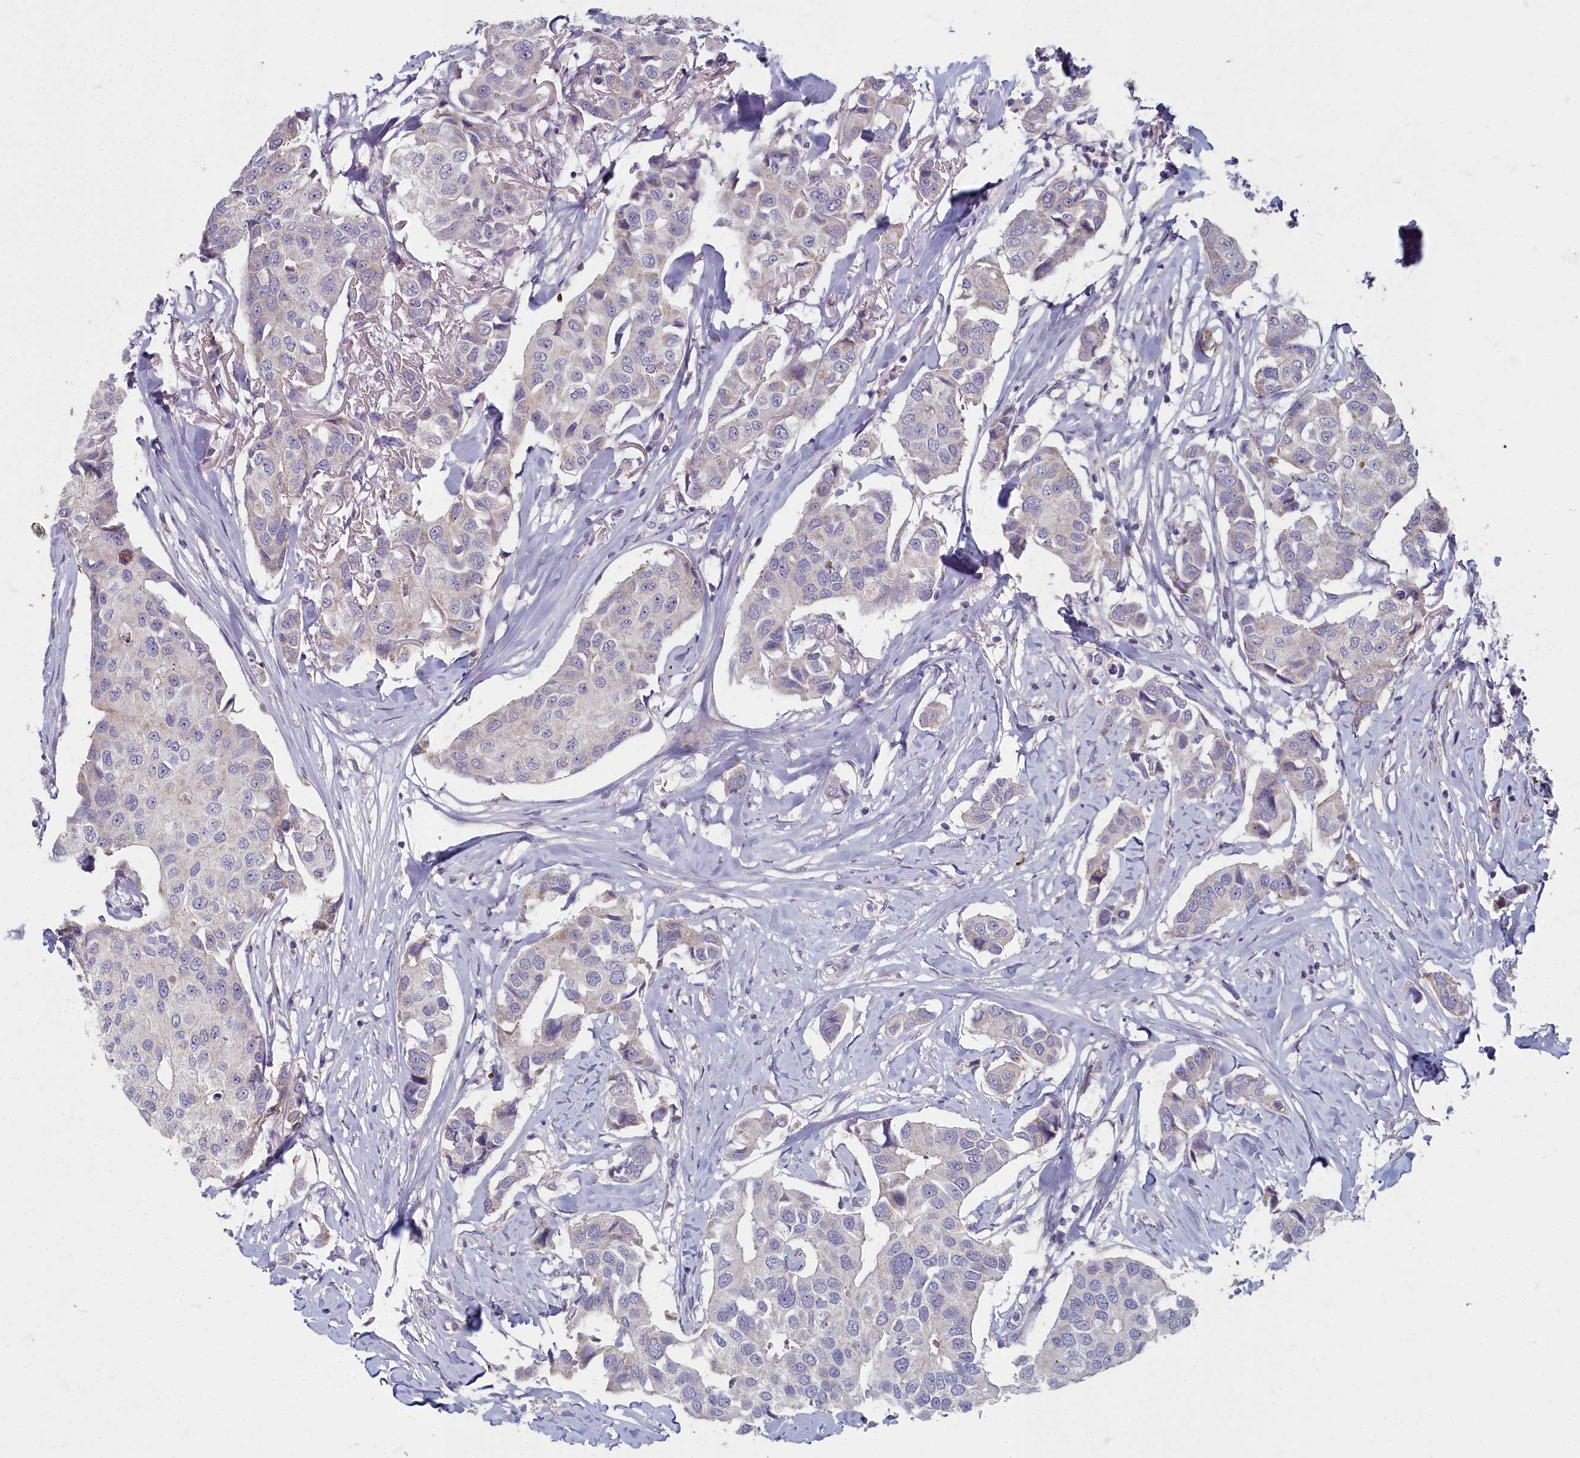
{"staining": {"intensity": "negative", "quantity": "none", "location": "none"}, "tissue": "breast cancer", "cell_type": "Tumor cells", "image_type": "cancer", "snomed": [{"axis": "morphology", "description": "Duct carcinoma"}, {"axis": "topography", "description": "Breast"}], "caption": "Immunohistochemistry (IHC) histopathology image of breast intraductal carcinoma stained for a protein (brown), which reveals no staining in tumor cells.", "gene": "INSYN2A", "patient": {"sex": "female", "age": 80}}